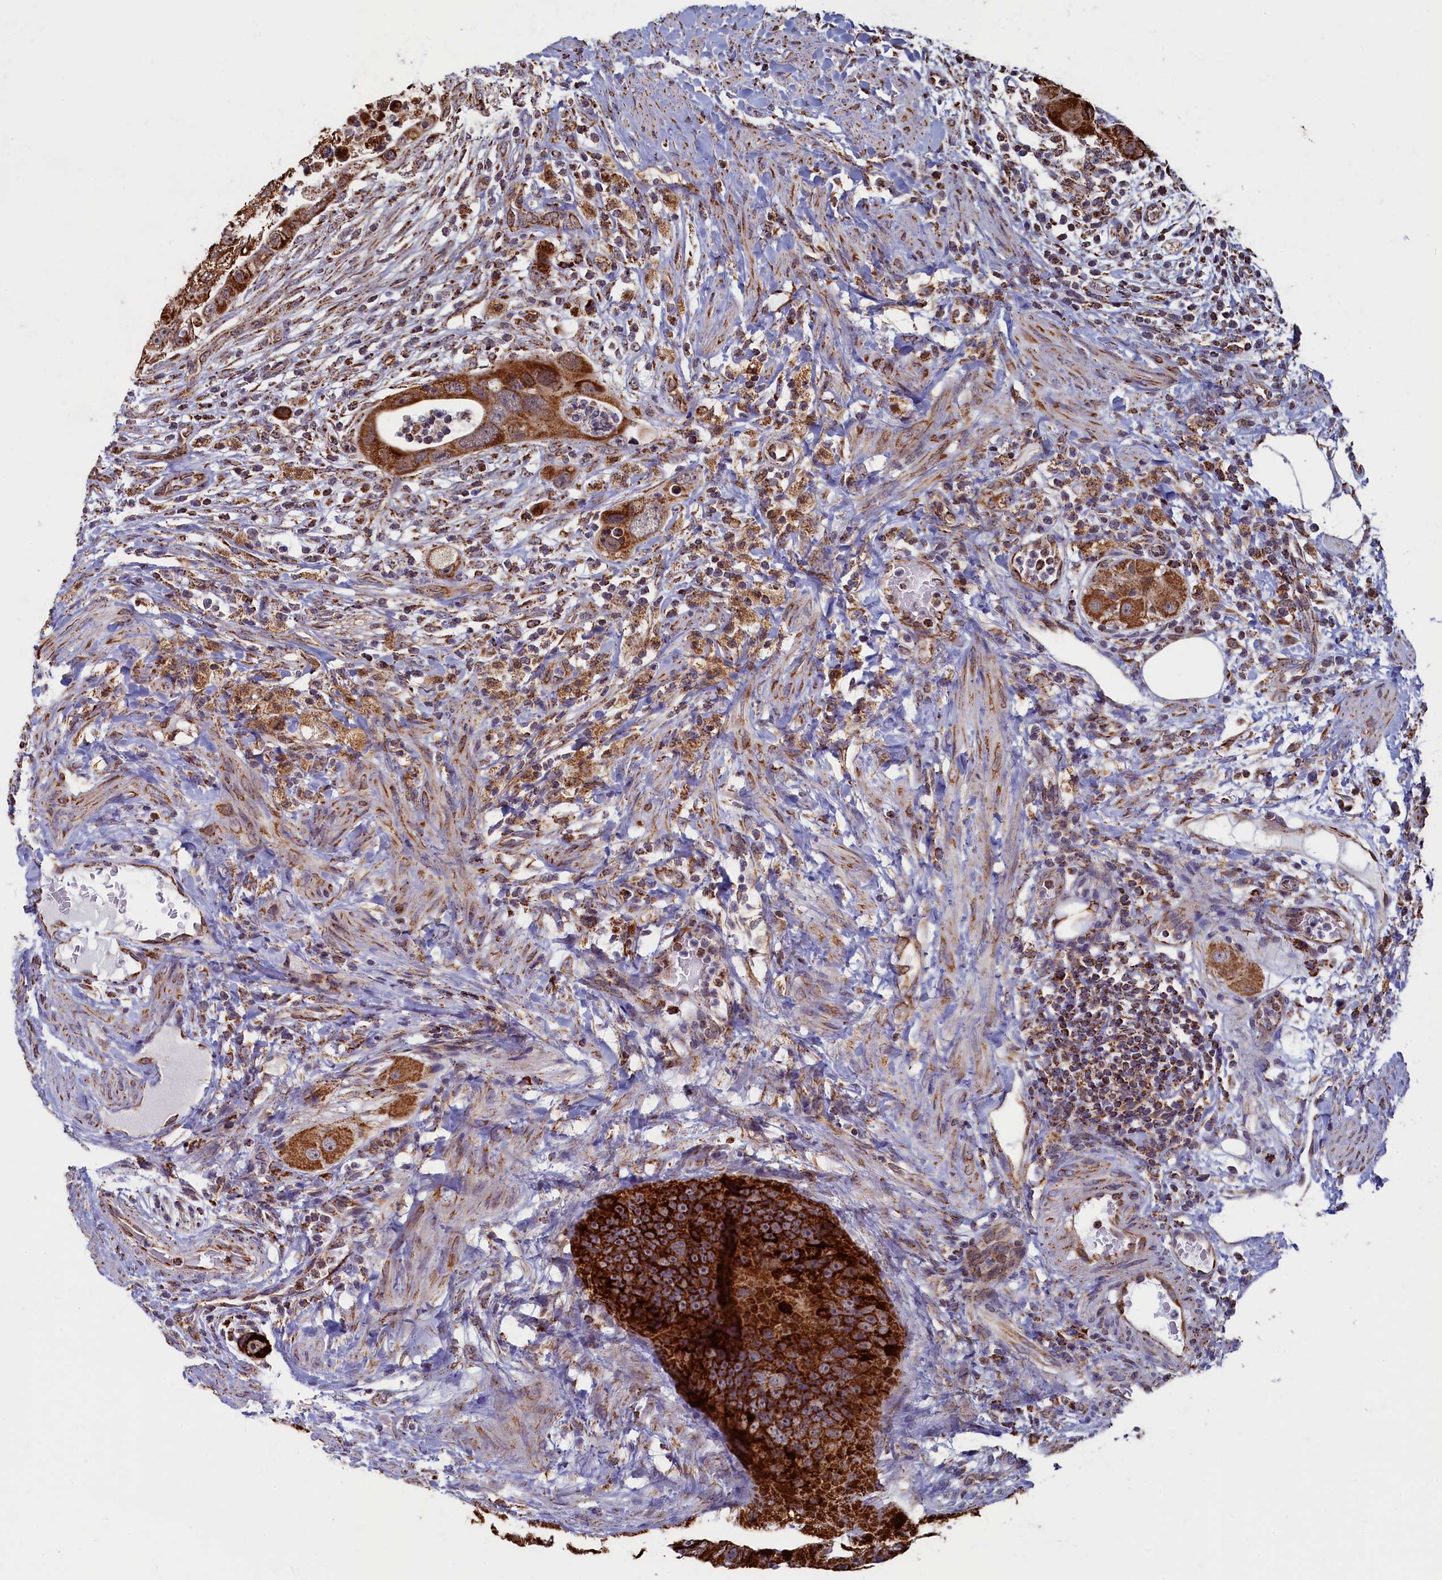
{"staining": {"intensity": "strong", "quantity": ">75%", "location": "cytoplasmic/membranous"}, "tissue": "colorectal cancer", "cell_type": "Tumor cells", "image_type": "cancer", "snomed": [{"axis": "morphology", "description": "Adenocarcinoma, NOS"}, {"axis": "topography", "description": "Rectum"}], "caption": "Human colorectal adenocarcinoma stained with a brown dye displays strong cytoplasmic/membranous positive positivity in approximately >75% of tumor cells.", "gene": "SPR", "patient": {"sex": "male", "age": 59}}